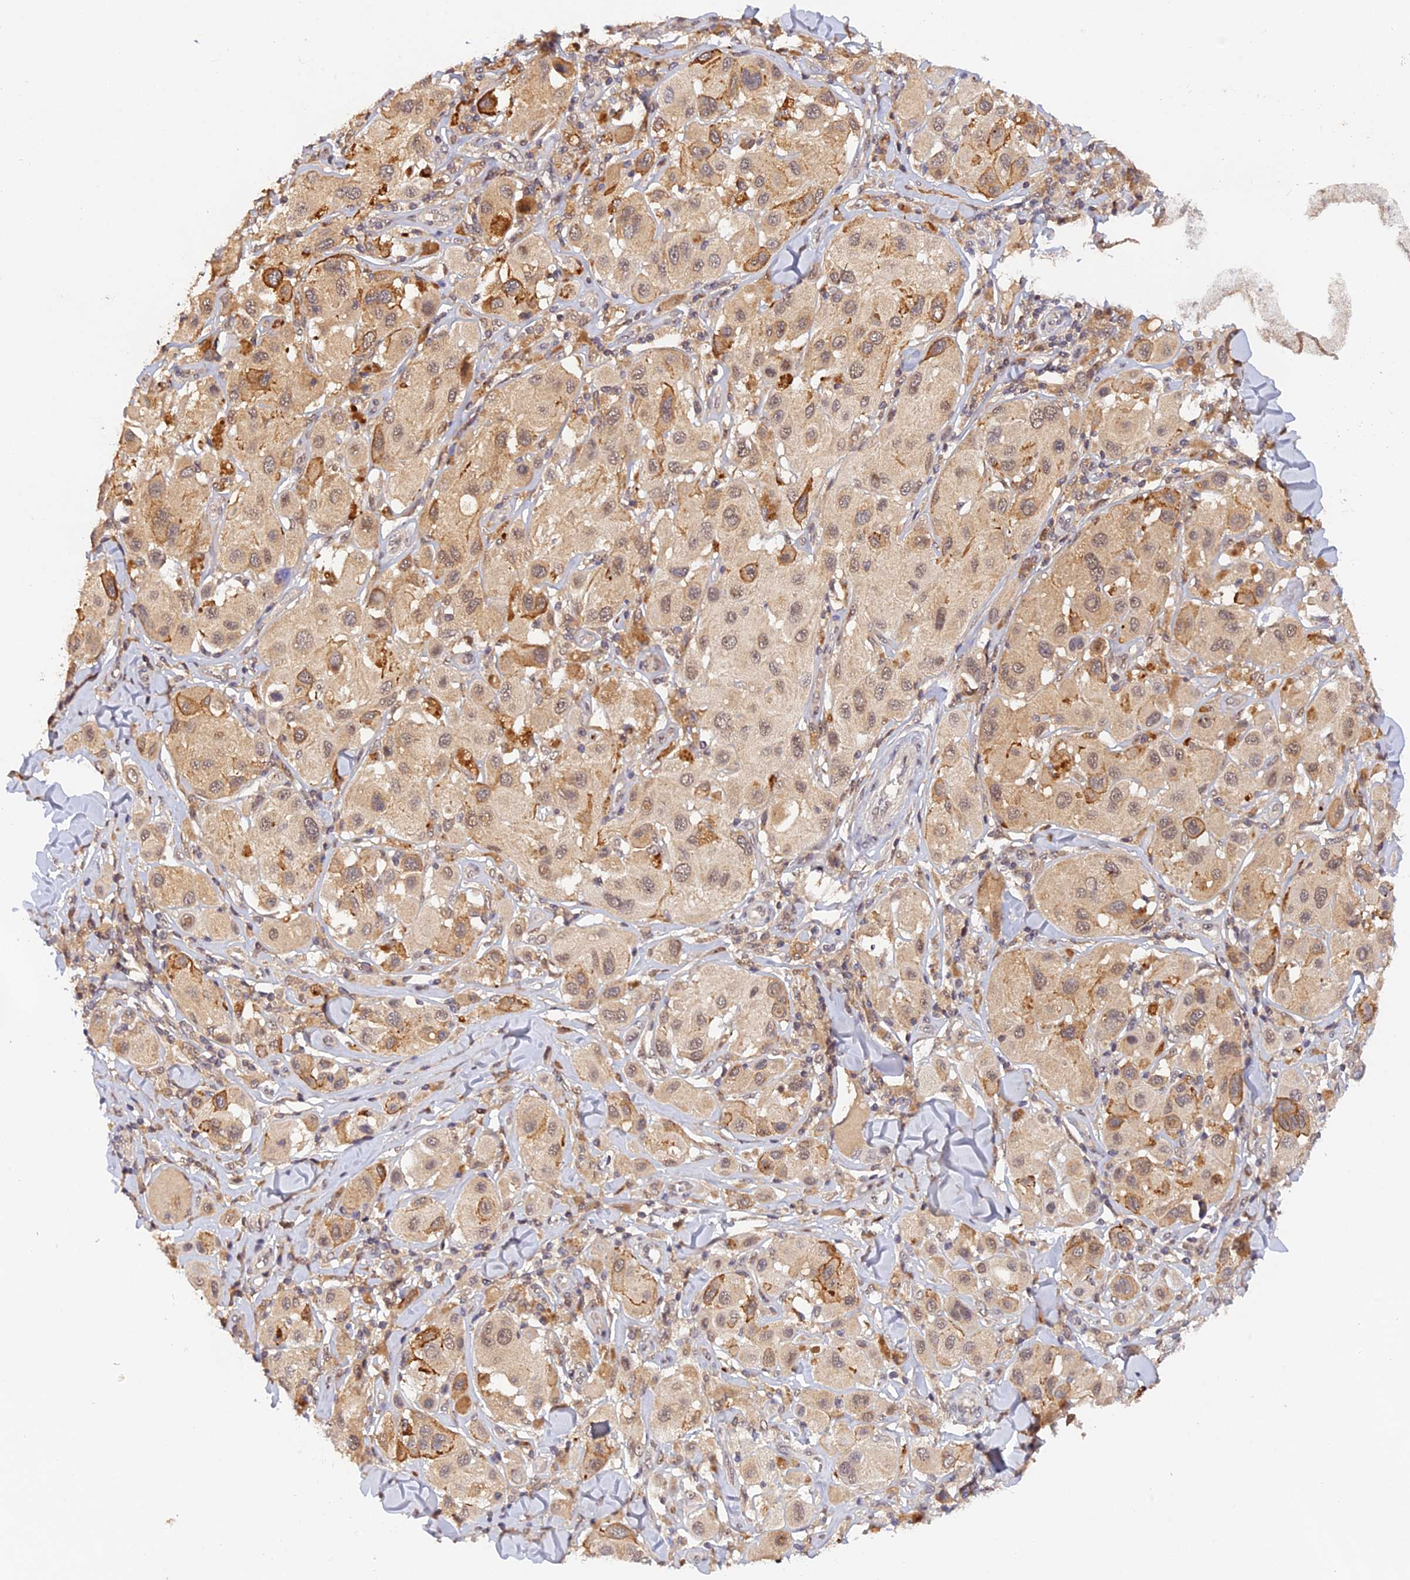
{"staining": {"intensity": "moderate", "quantity": "25%-75%", "location": "cytoplasmic/membranous,nuclear"}, "tissue": "melanoma", "cell_type": "Tumor cells", "image_type": "cancer", "snomed": [{"axis": "morphology", "description": "Malignant melanoma, Metastatic site"}, {"axis": "topography", "description": "Skin"}], "caption": "Immunohistochemistry (IHC) of malignant melanoma (metastatic site) displays medium levels of moderate cytoplasmic/membranous and nuclear staining in about 25%-75% of tumor cells.", "gene": "ZNF436", "patient": {"sex": "male", "age": 41}}